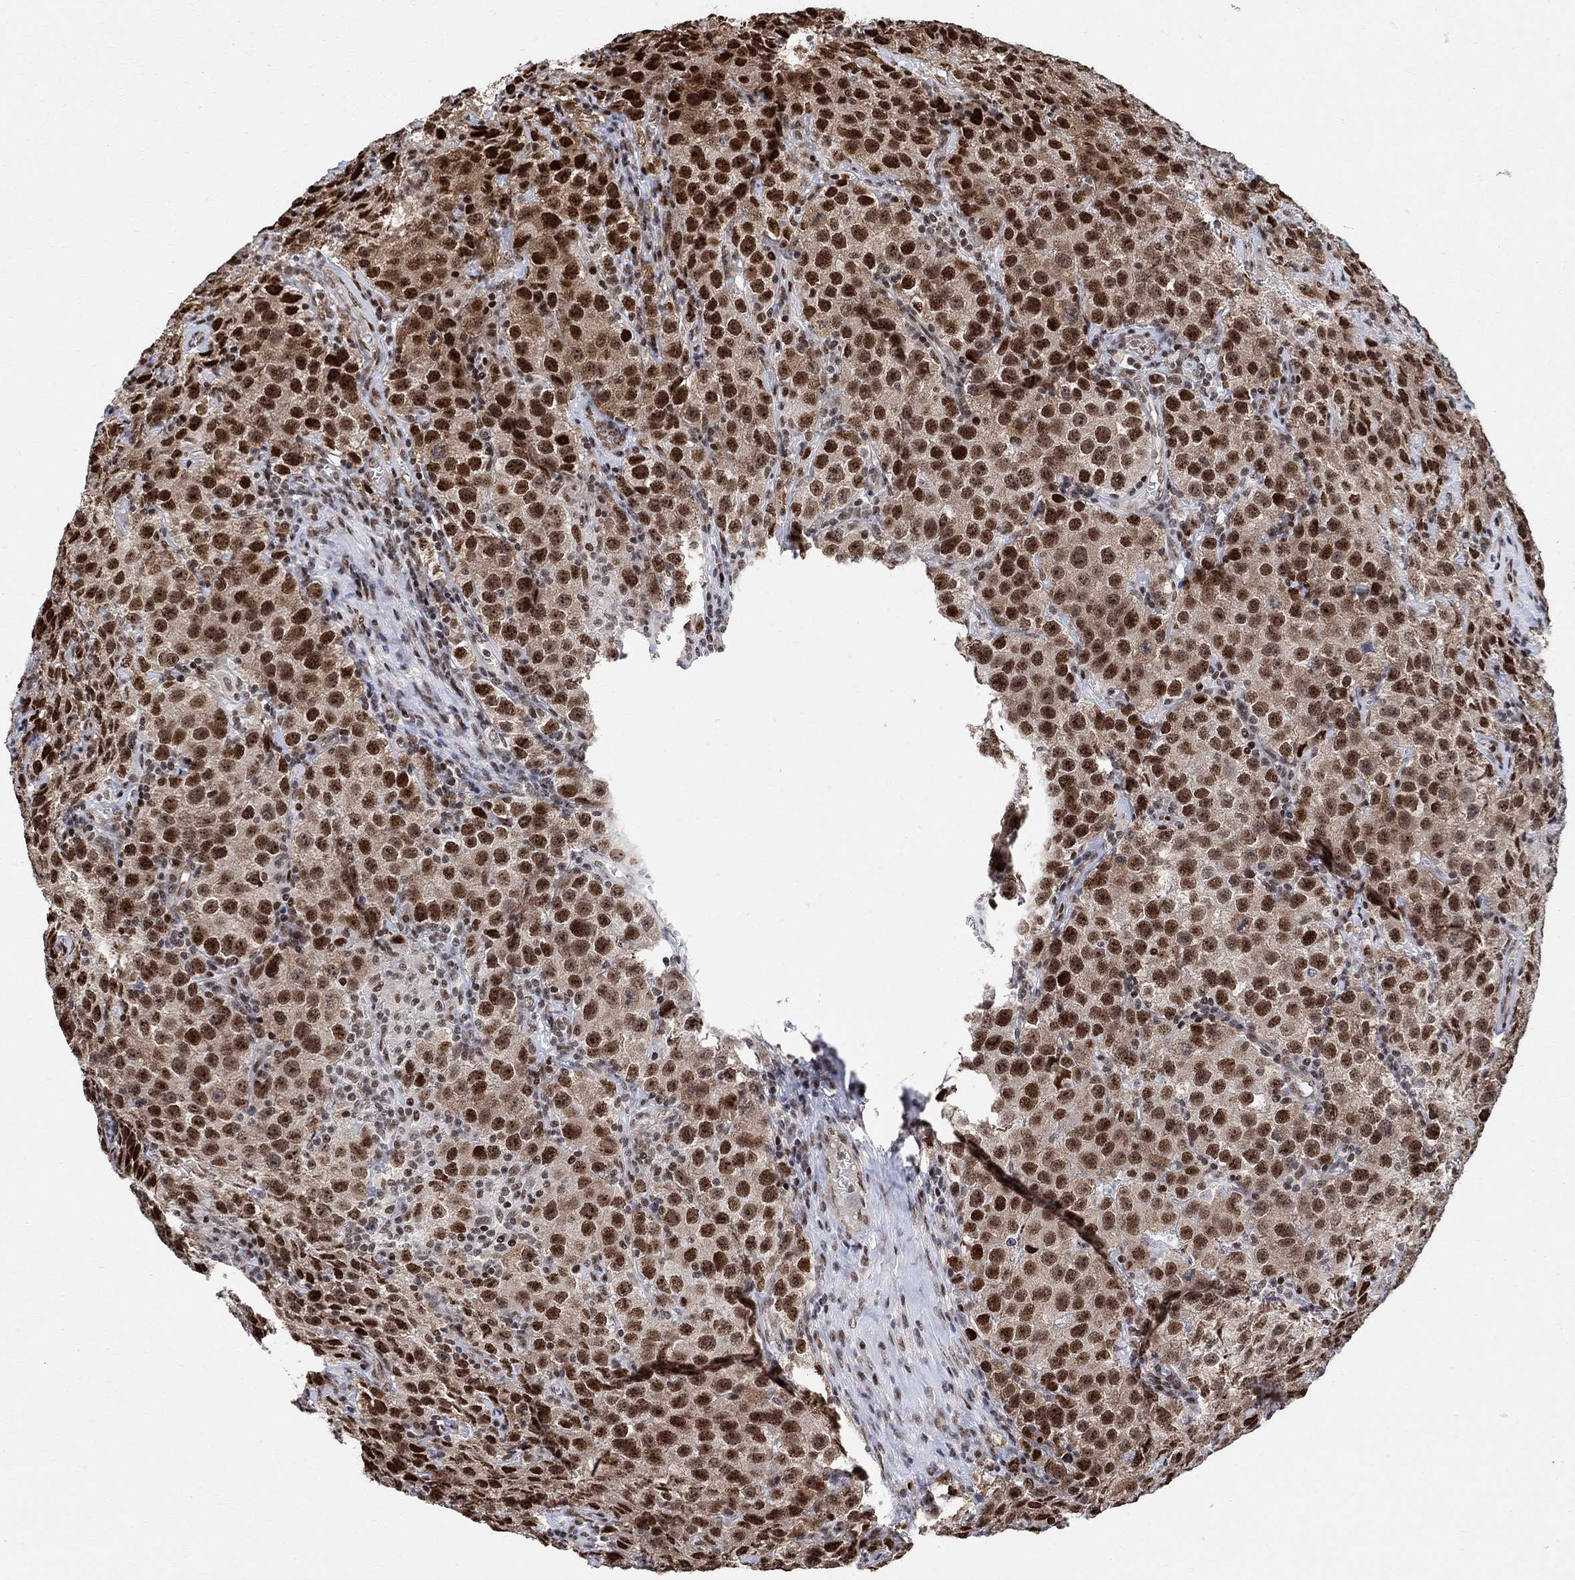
{"staining": {"intensity": "strong", "quantity": ">75%", "location": "nuclear"}, "tissue": "testis cancer", "cell_type": "Tumor cells", "image_type": "cancer", "snomed": [{"axis": "morphology", "description": "Seminoma, NOS"}, {"axis": "topography", "description": "Testis"}], "caption": "A high-resolution photomicrograph shows immunohistochemistry staining of testis seminoma, which demonstrates strong nuclear staining in approximately >75% of tumor cells.", "gene": "E4F1", "patient": {"sex": "male", "age": 52}}